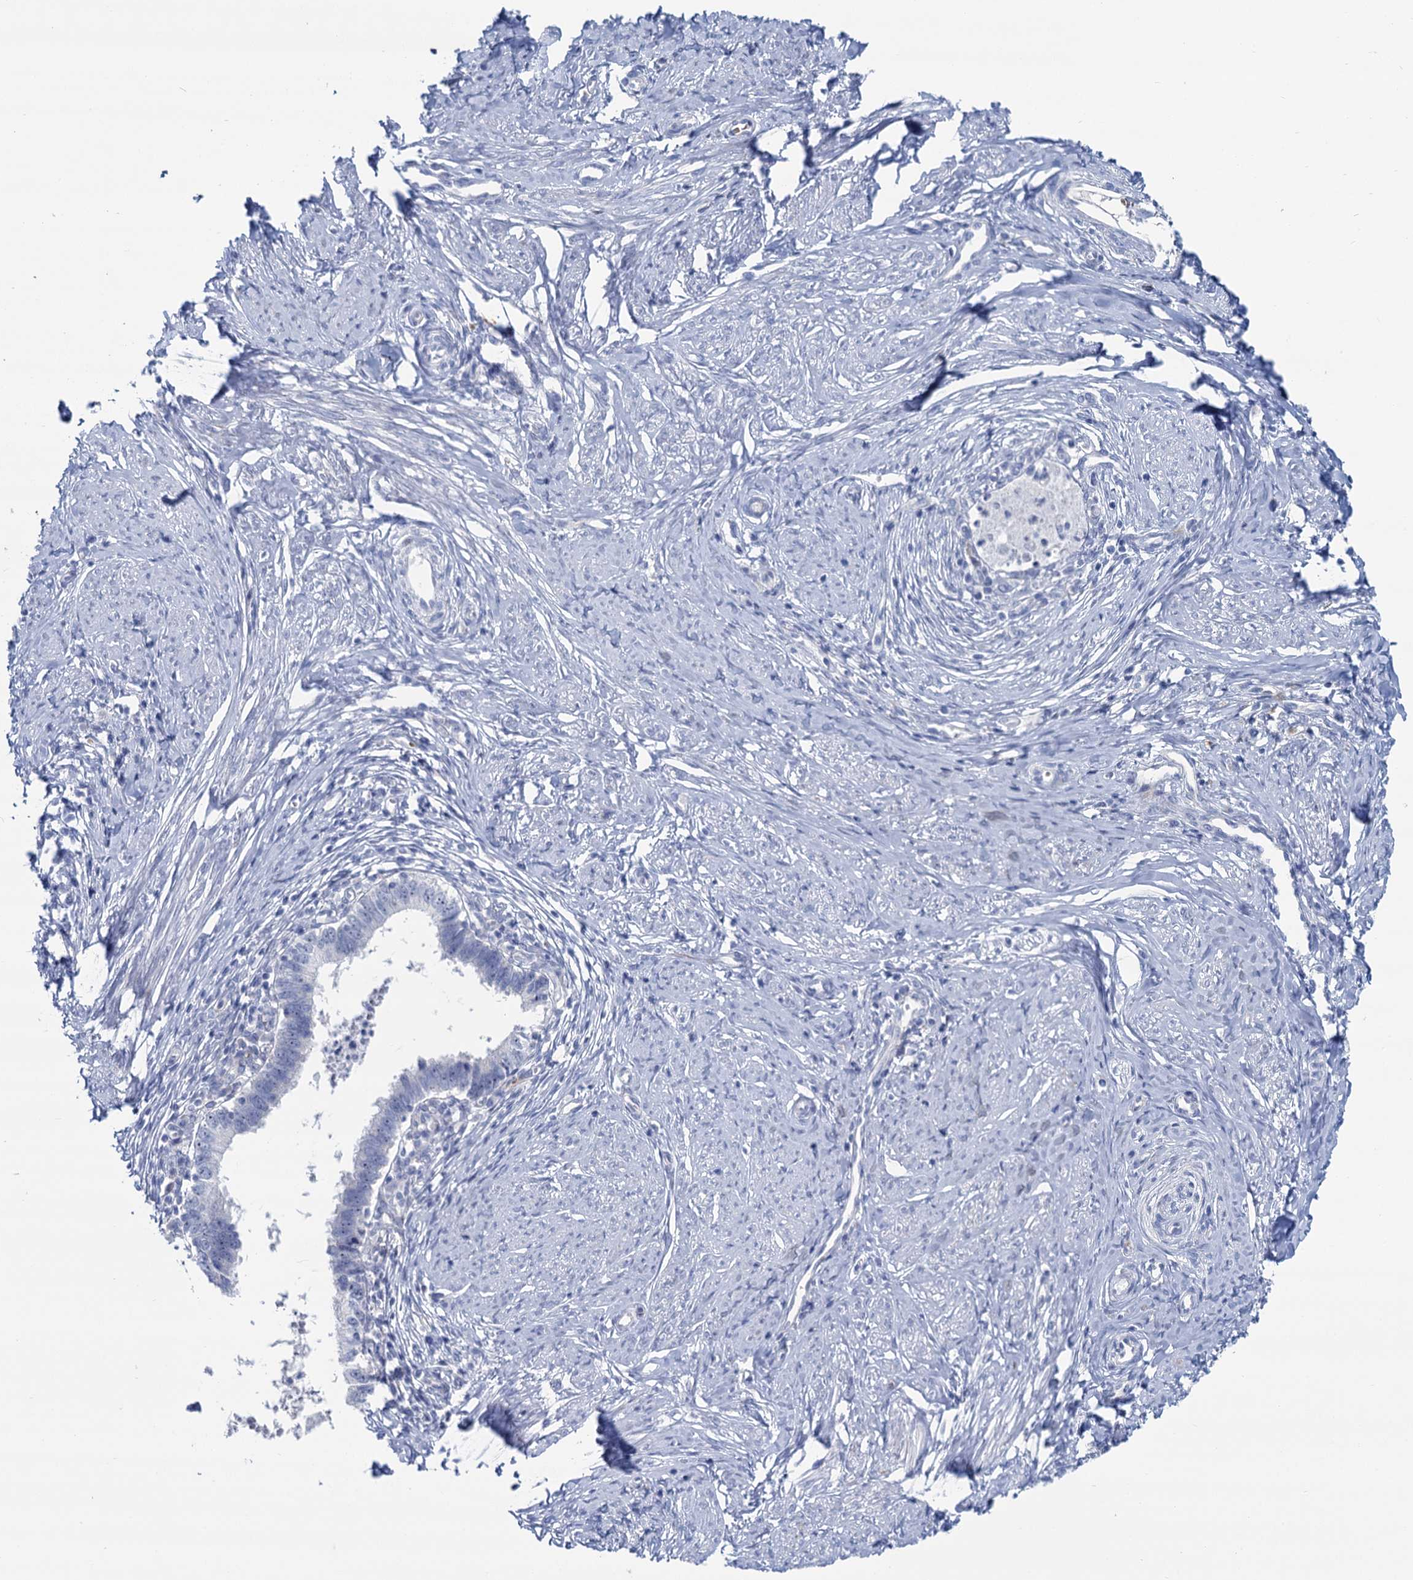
{"staining": {"intensity": "negative", "quantity": "none", "location": "none"}, "tissue": "cervical cancer", "cell_type": "Tumor cells", "image_type": "cancer", "snomed": [{"axis": "morphology", "description": "Adenocarcinoma, NOS"}, {"axis": "topography", "description": "Cervix"}], "caption": "Micrograph shows no significant protein expression in tumor cells of adenocarcinoma (cervical).", "gene": "SH3TC2", "patient": {"sex": "female", "age": 36}}